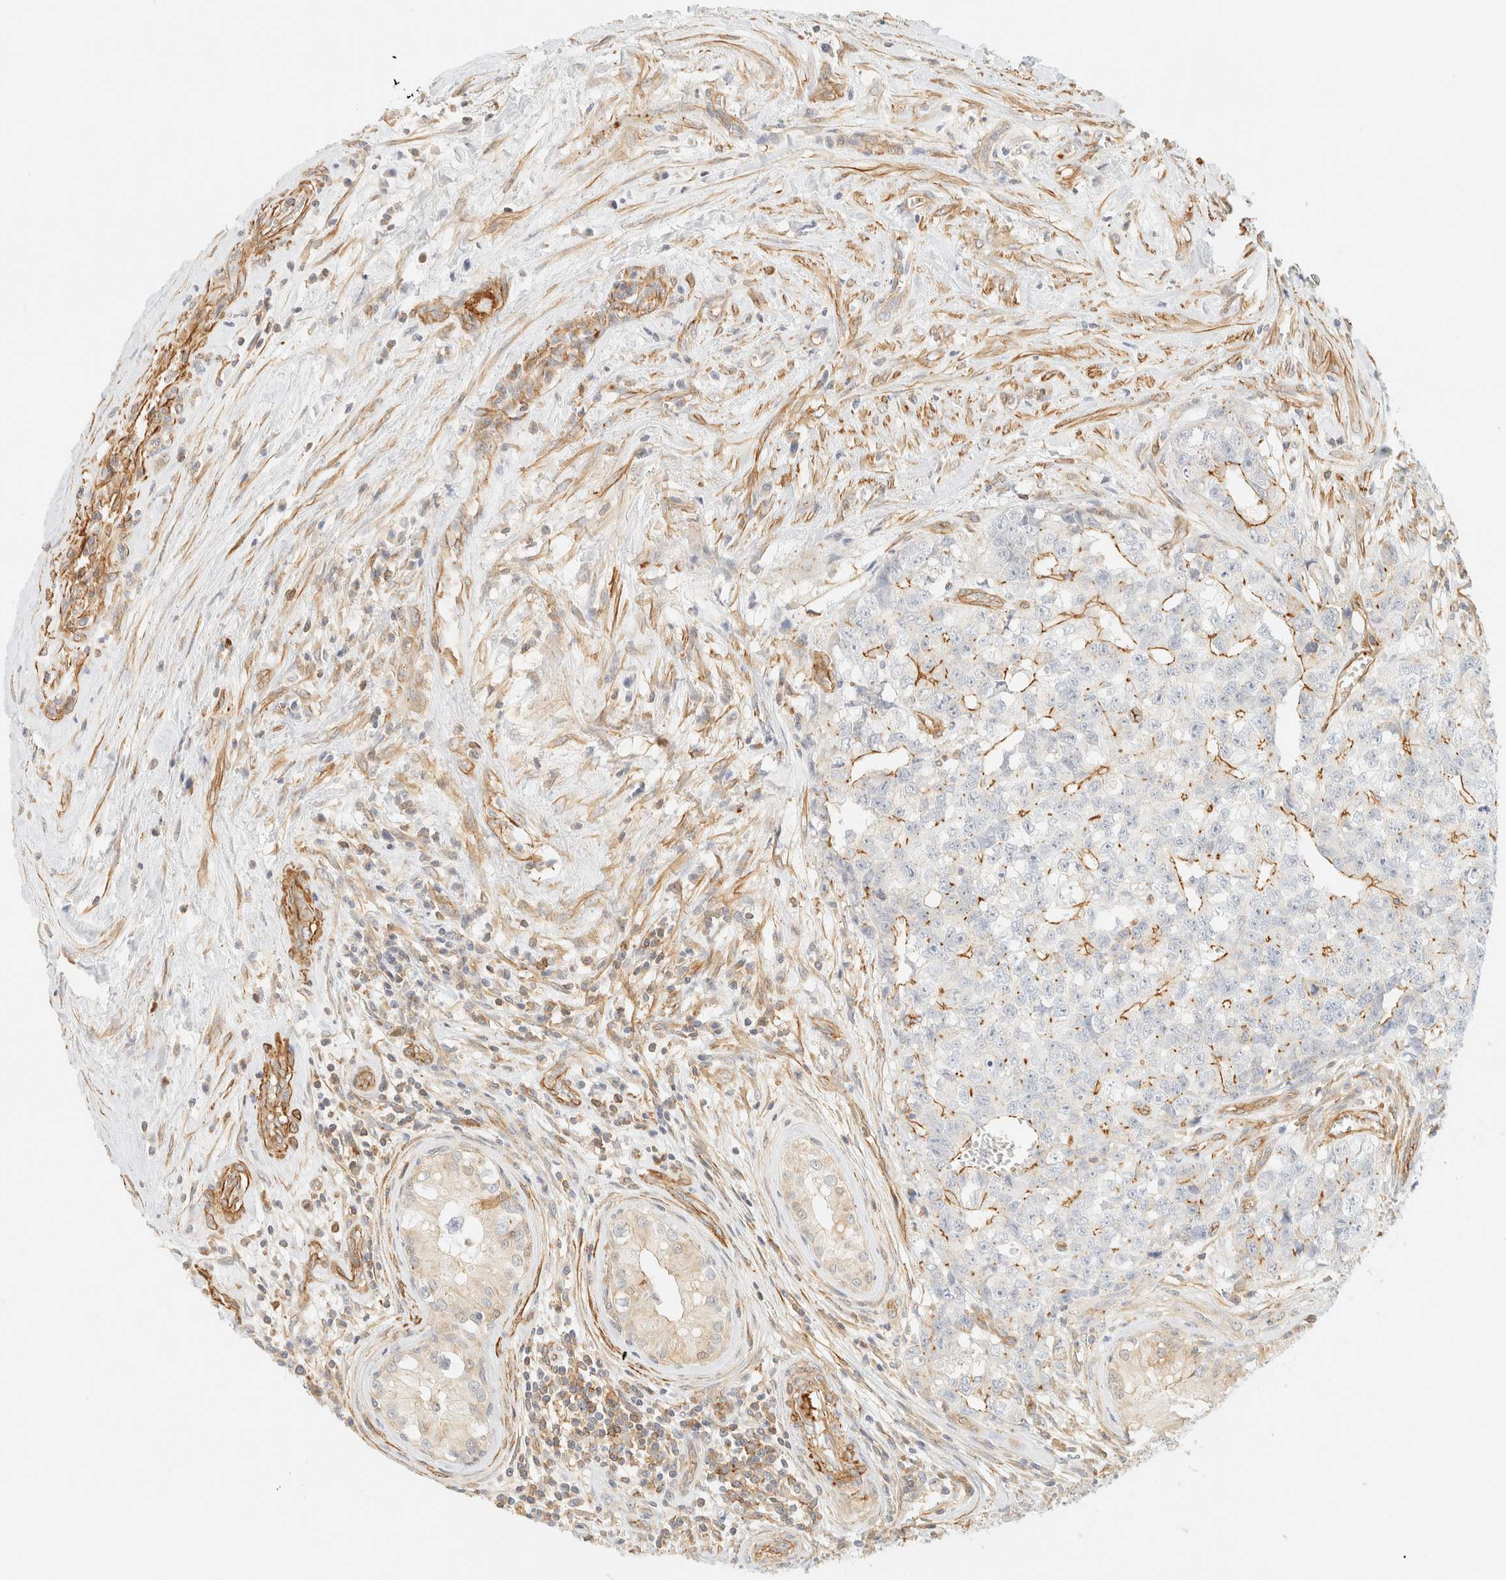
{"staining": {"intensity": "moderate", "quantity": "<25%", "location": "cytoplasmic/membranous"}, "tissue": "testis cancer", "cell_type": "Tumor cells", "image_type": "cancer", "snomed": [{"axis": "morphology", "description": "Carcinoma, Embryonal, NOS"}, {"axis": "topography", "description": "Testis"}], "caption": "The immunohistochemical stain shows moderate cytoplasmic/membranous expression in tumor cells of testis cancer (embryonal carcinoma) tissue.", "gene": "OTOP2", "patient": {"sex": "male", "age": 28}}